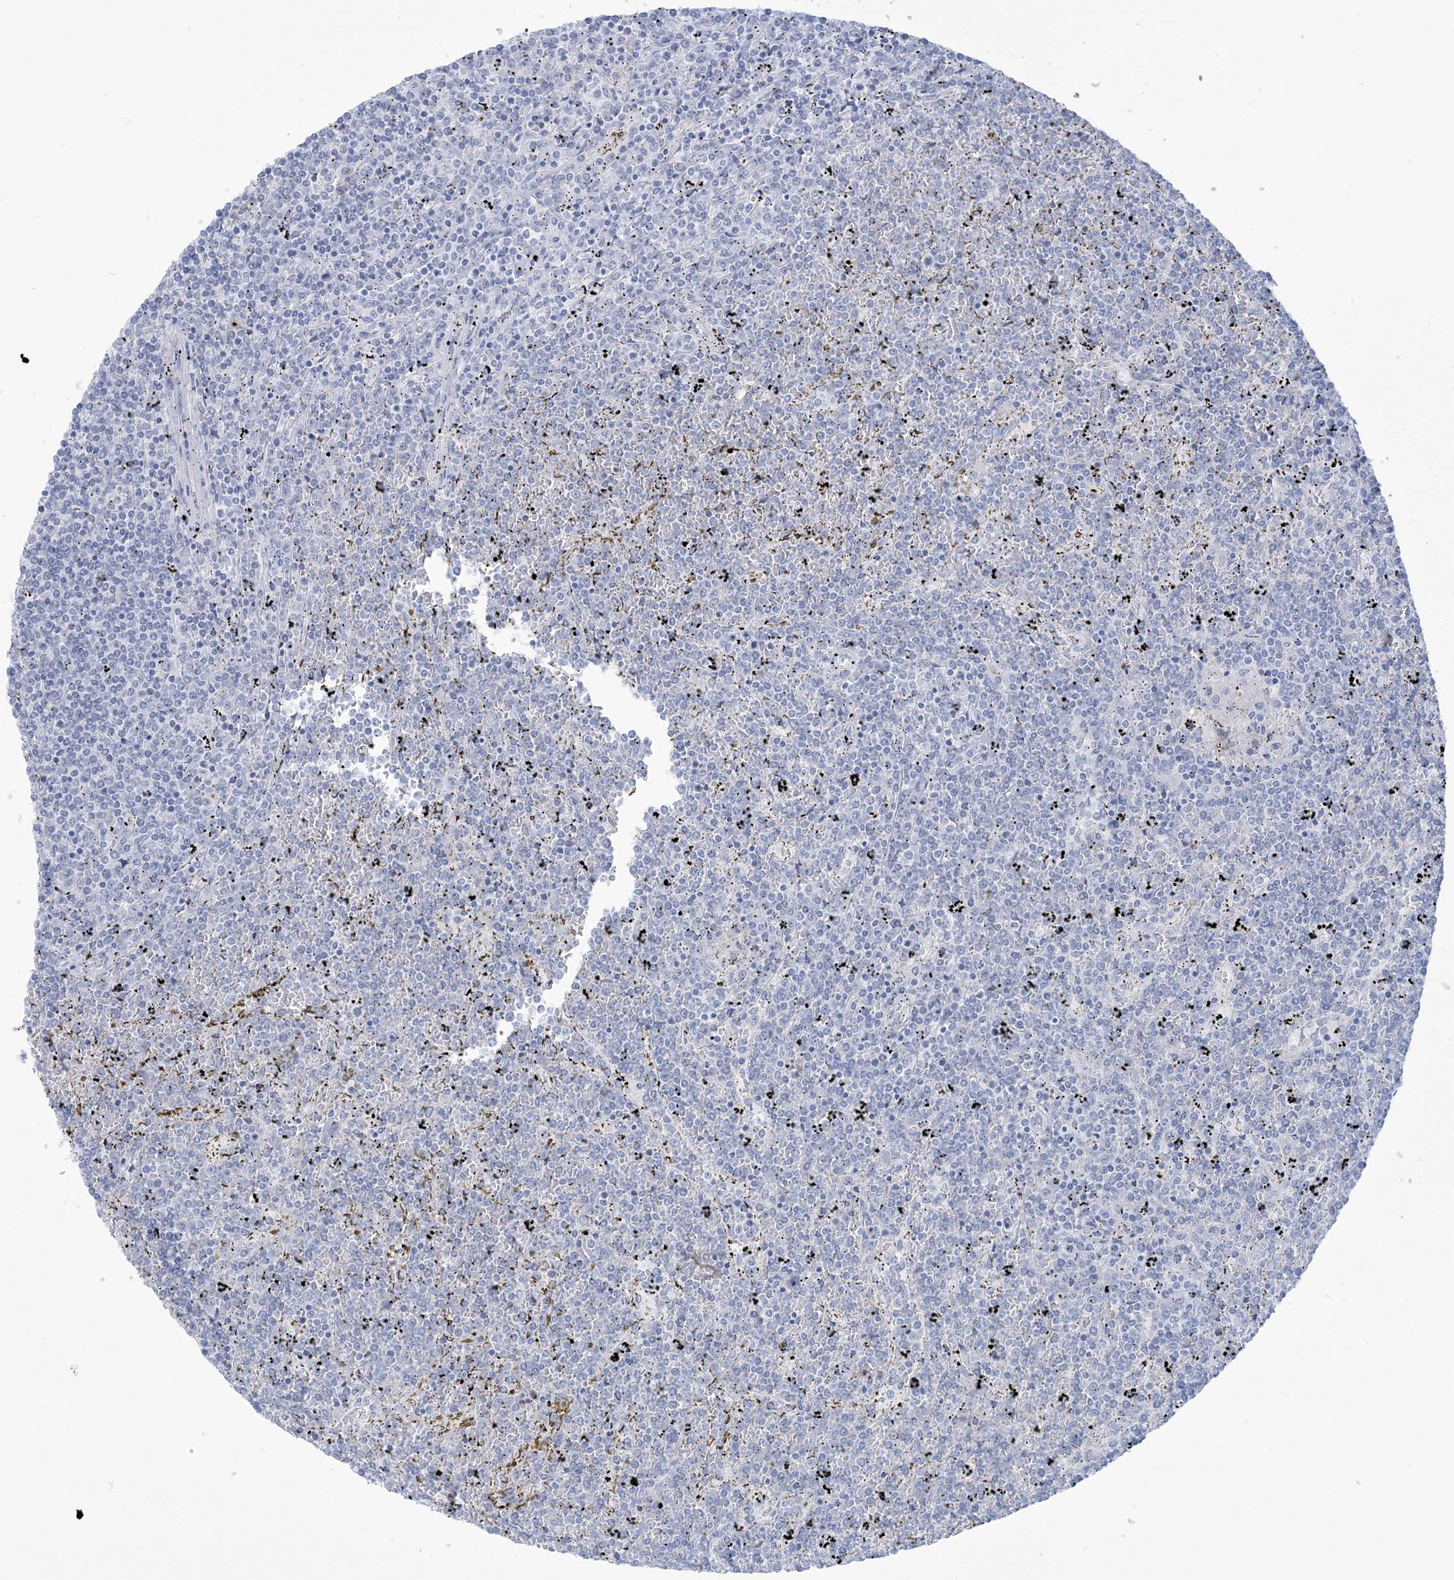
{"staining": {"intensity": "negative", "quantity": "none", "location": "none"}, "tissue": "lymphoma", "cell_type": "Tumor cells", "image_type": "cancer", "snomed": [{"axis": "morphology", "description": "Malignant lymphoma, non-Hodgkin's type, Low grade"}, {"axis": "topography", "description": "Spleen"}], "caption": "A micrograph of lymphoma stained for a protein reveals no brown staining in tumor cells.", "gene": "AGXT", "patient": {"sex": "female", "age": 19}}